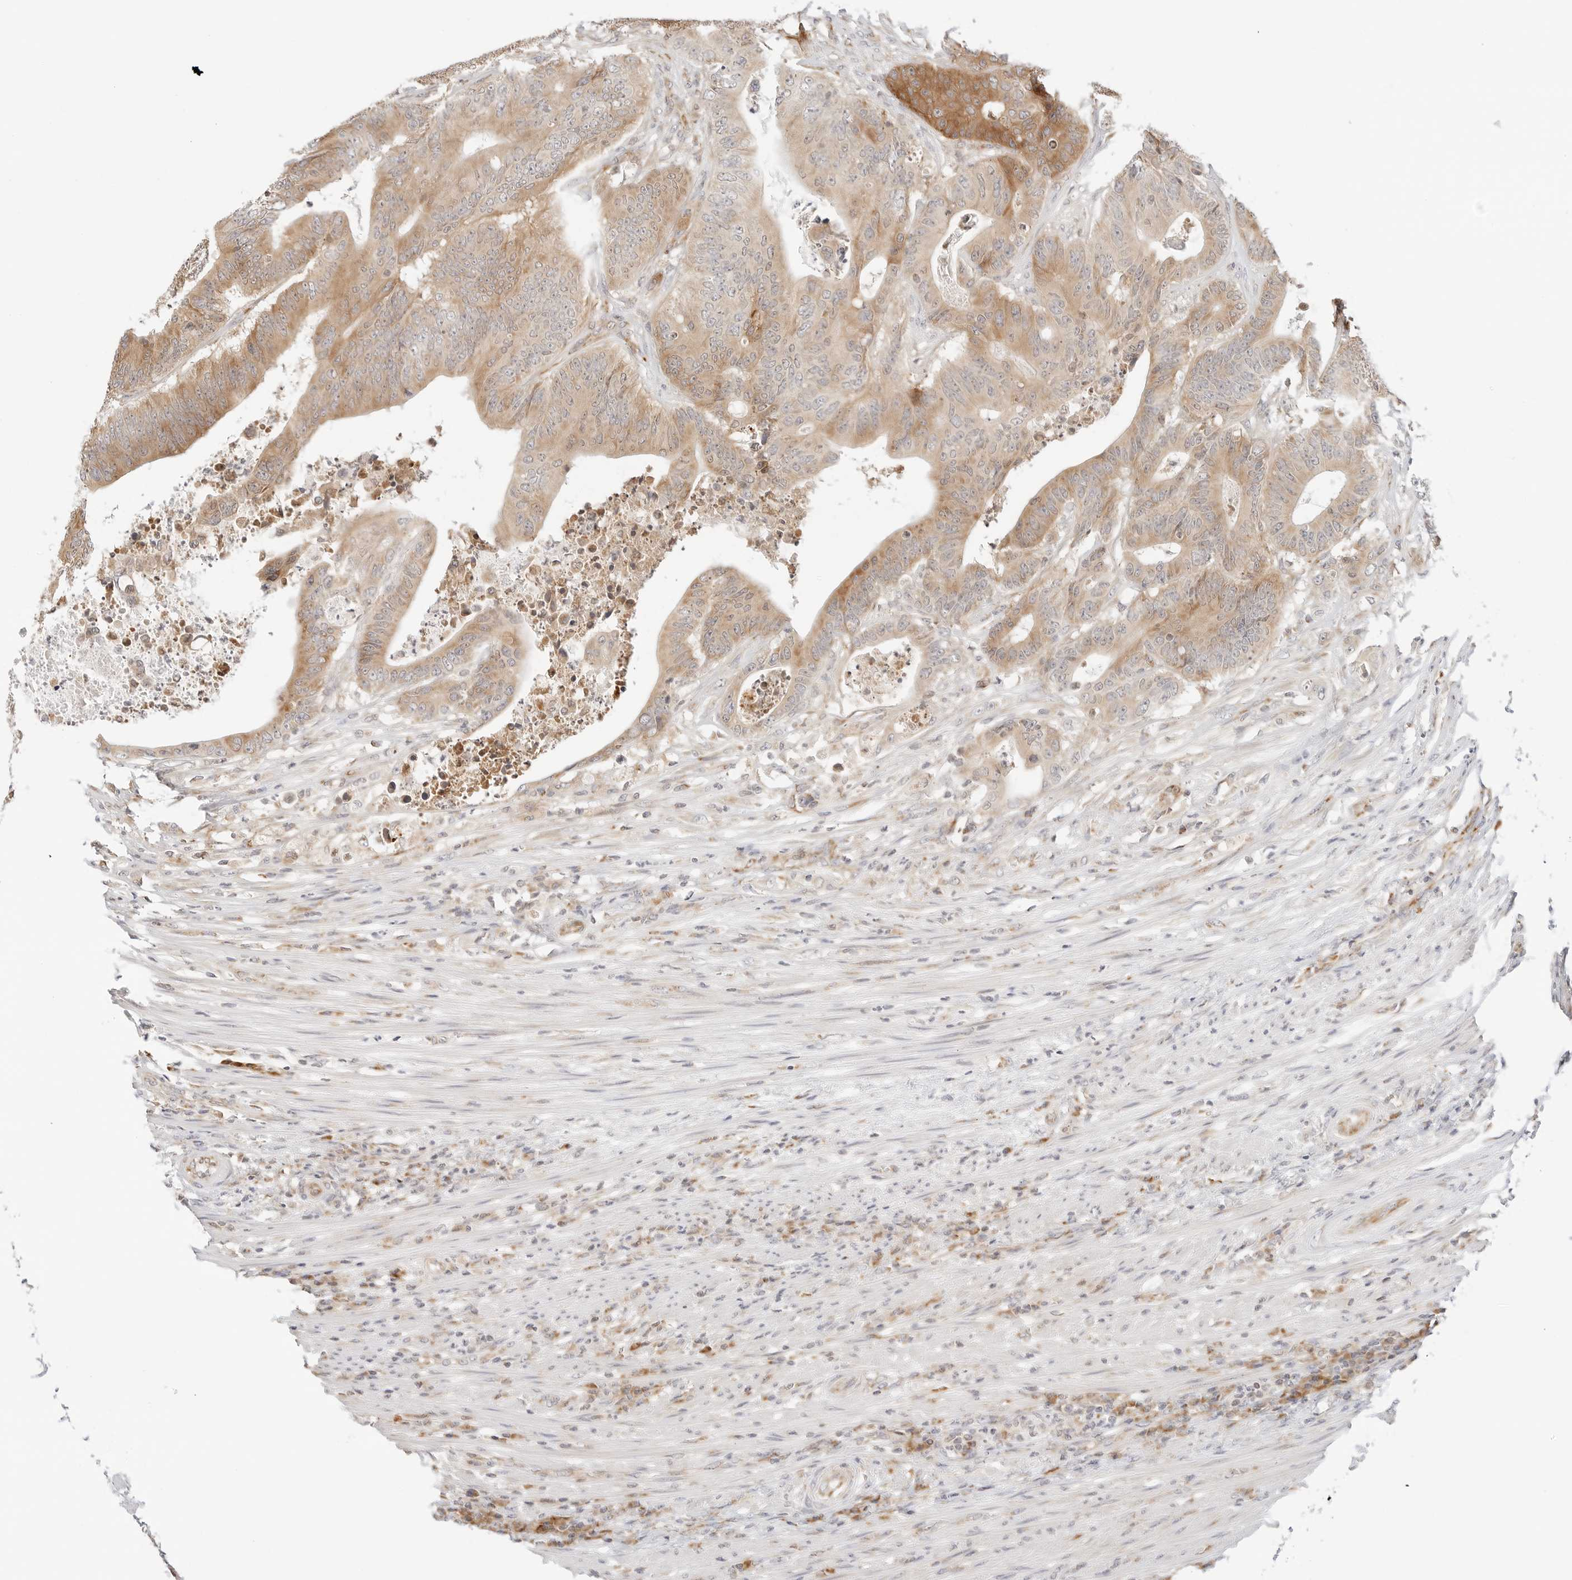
{"staining": {"intensity": "moderate", "quantity": ">75%", "location": "cytoplasmic/membranous"}, "tissue": "colorectal cancer", "cell_type": "Tumor cells", "image_type": "cancer", "snomed": [{"axis": "morphology", "description": "Adenocarcinoma, NOS"}, {"axis": "topography", "description": "Colon"}], "caption": "Colorectal cancer tissue exhibits moderate cytoplasmic/membranous staining in approximately >75% of tumor cells, visualized by immunohistochemistry. Nuclei are stained in blue.", "gene": "ERO1B", "patient": {"sex": "male", "age": 83}}